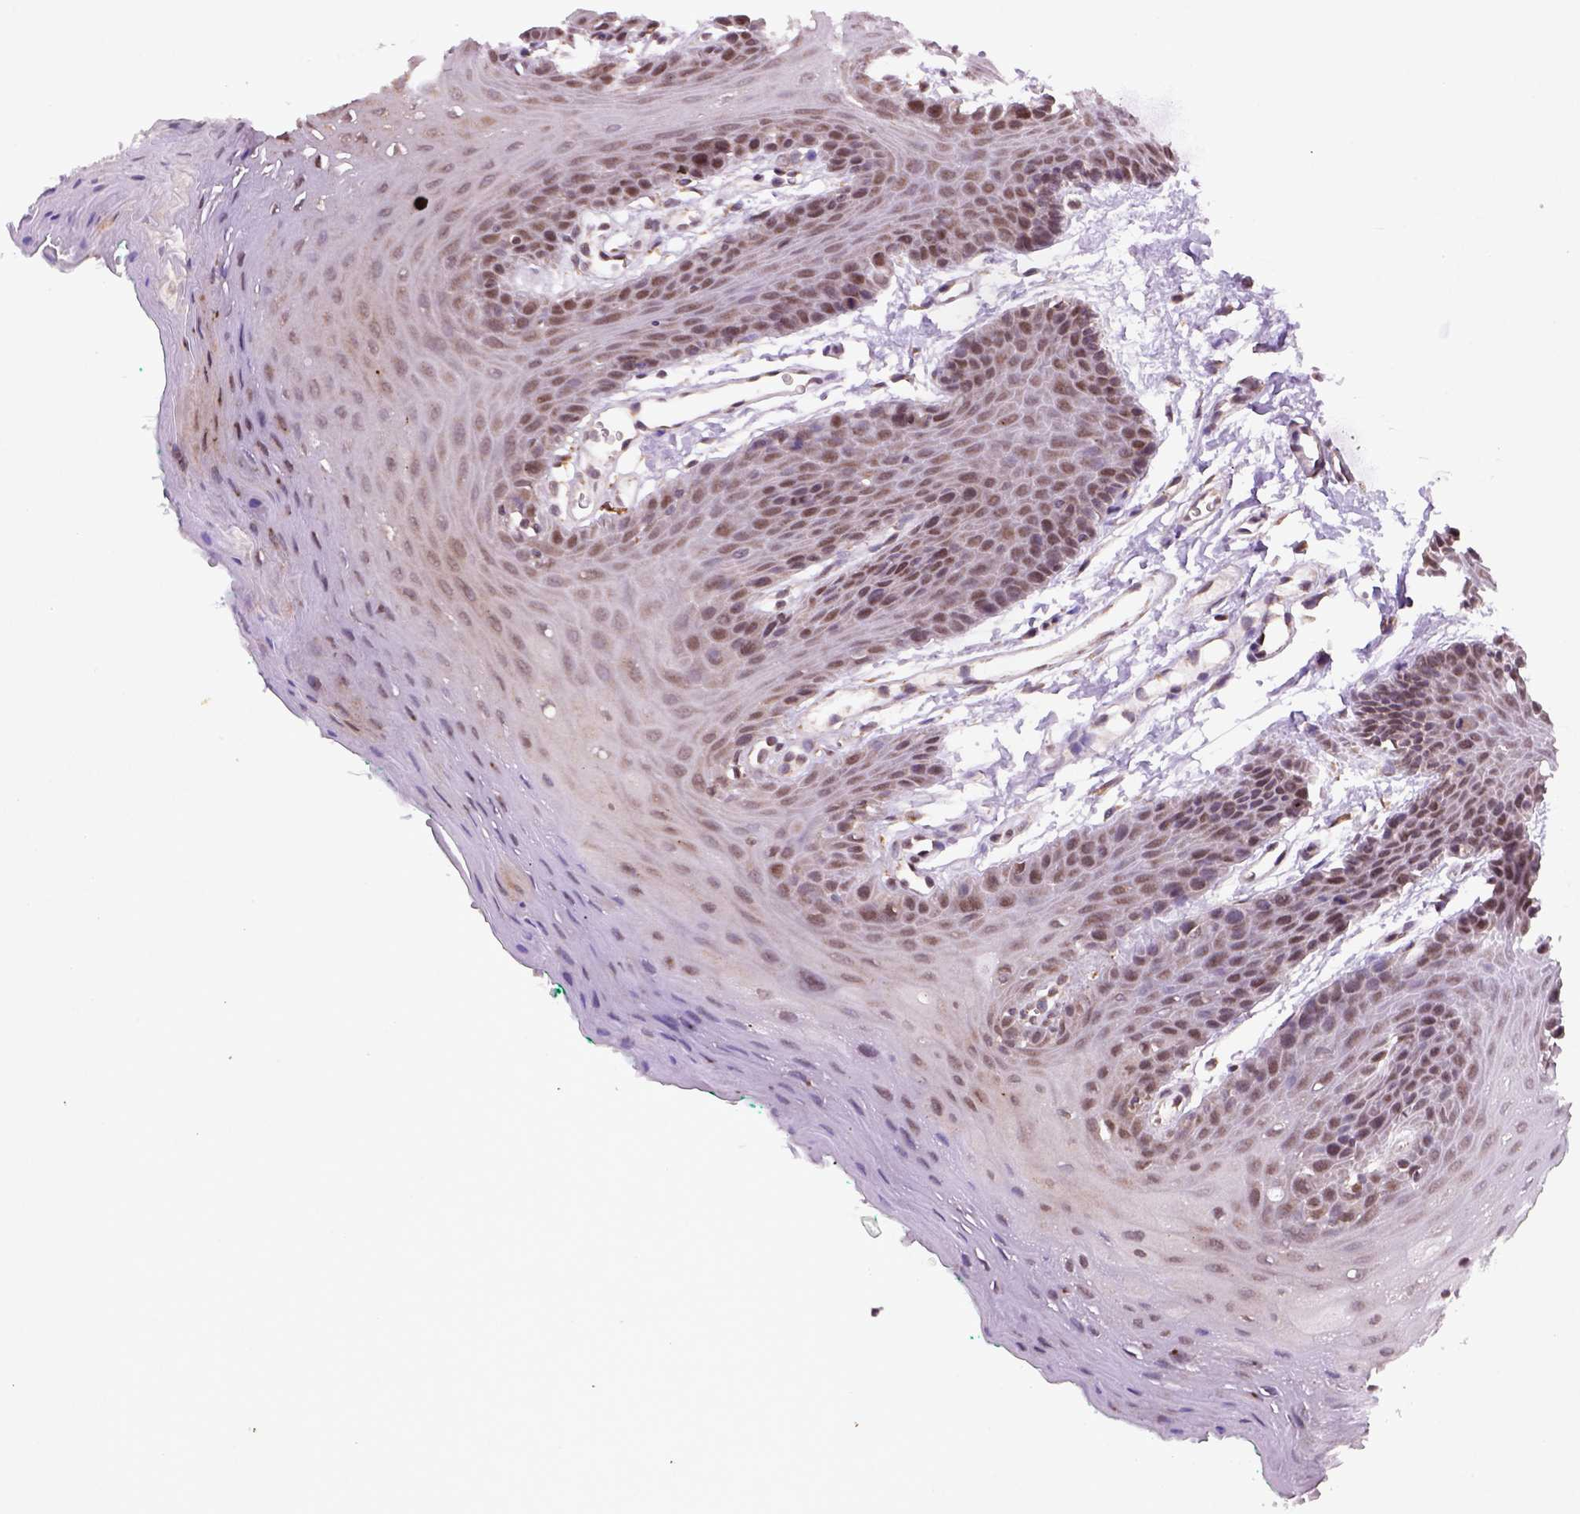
{"staining": {"intensity": "moderate", "quantity": ">75%", "location": "nuclear"}, "tissue": "oral mucosa", "cell_type": "Squamous epithelial cells", "image_type": "normal", "snomed": [{"axis": "morphology", "description": "Normal tissue, NOS"}, {"axis": "morphology", "description": "Squamous cell carcinoma, NOS"}, {"axis": "topography", "description": "Oral tissue"}, {"axis": "topography", "description": "Head-Neck"}], "caption": "Squamous epithelial cells reveal moderate nuclear staining in approximately >75% of cells in normal oral mucosa. The staining was performed using DAB (3,3'-diaminobenzidine), with brown indicating positive protein expression. Nuclei are stained blue with hematoxylin.", "gene": "FZD7", "patient": {"sex": "female", "age": 50}}